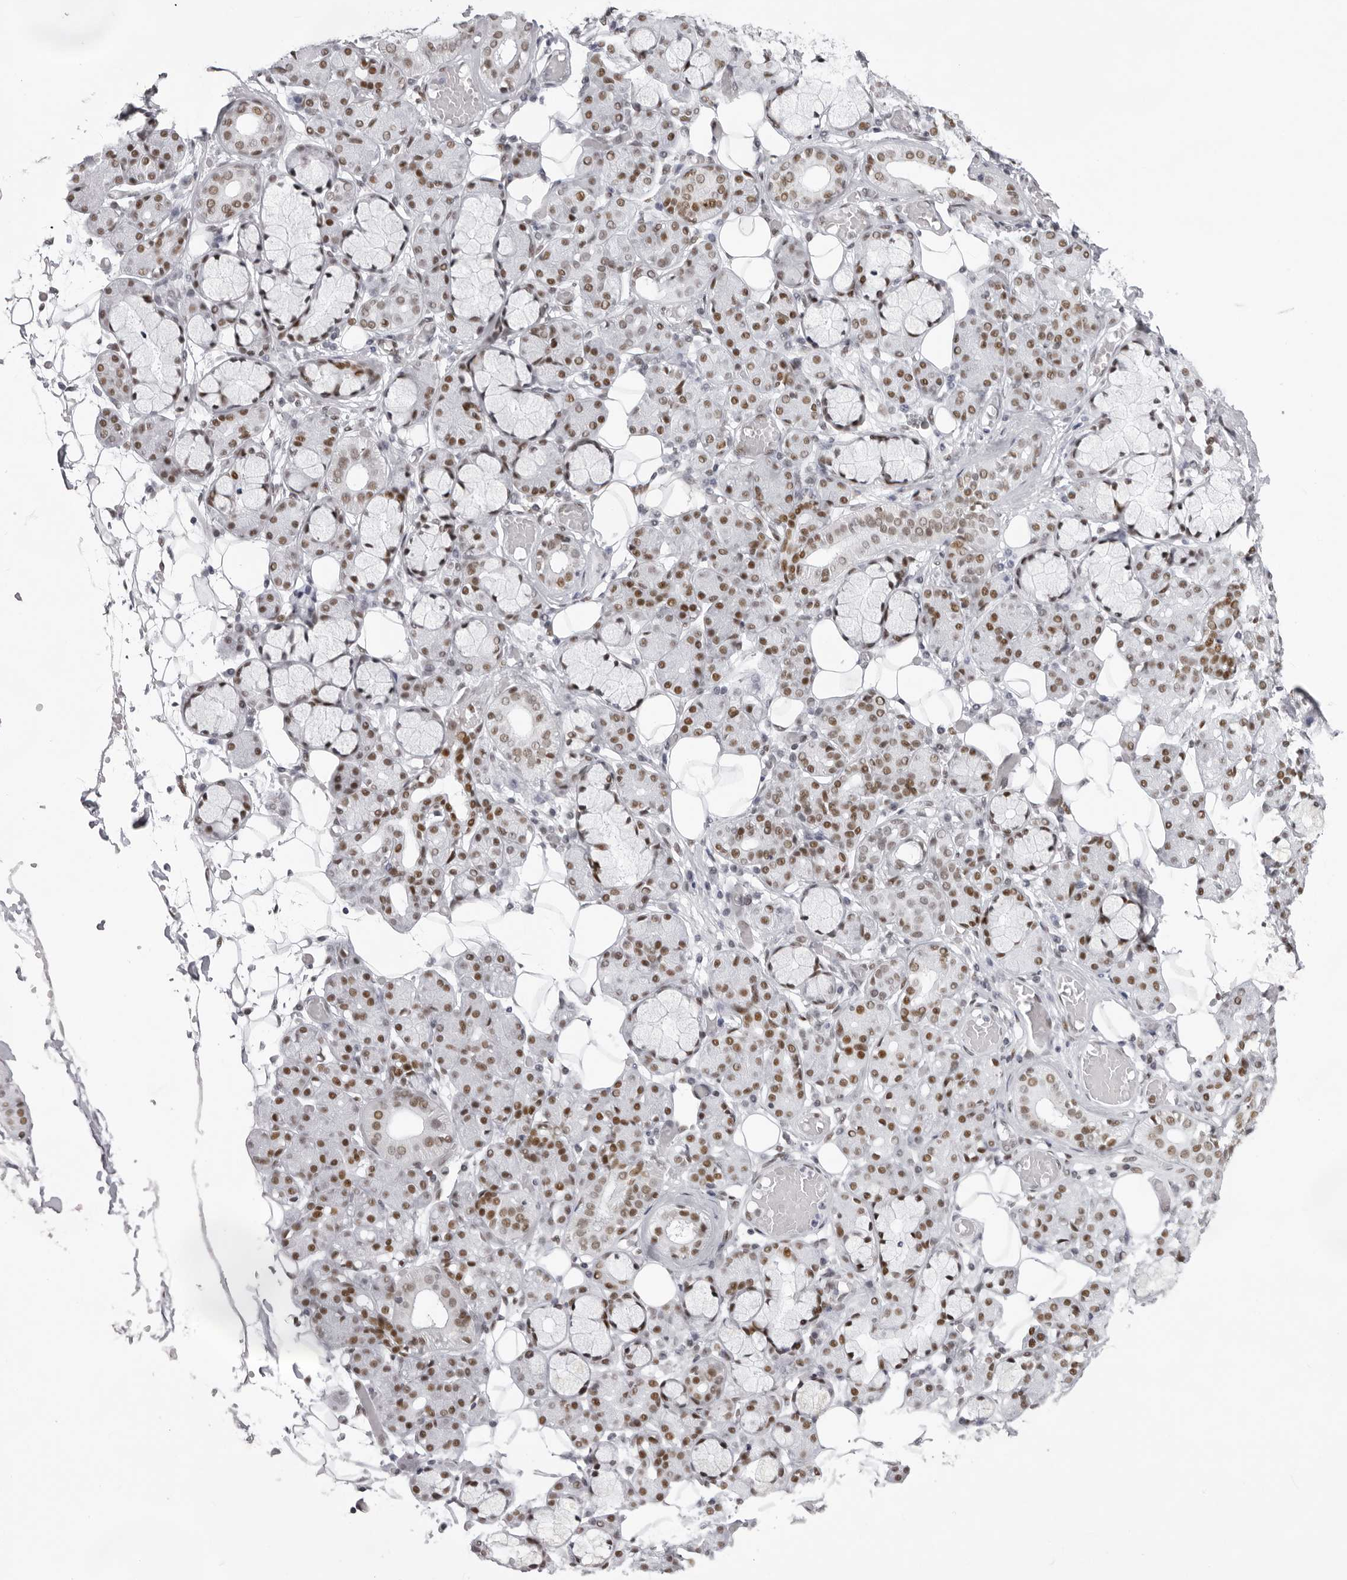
{"staining": {"intensity": "moderate", "quantity": "25%-75%", "location": "nuclear"}, "tissue": "salivary gland", "cell_type": "Glandular cells", "image_type": "normal", "snomed": [{"axis": "morphology", "description": "Normal tissue, NOS"}, {"axis": "topography", "description": "Salivary gland"}], "caption": "Immunohistochemical staining of unremarkable salivary gland displays 25%-75% levels of moderate nuclear protein staining in approximately 25%-75% of glandular cells.", "gene": "IRF2BP2", "patient": {"sex": "male", "age": 63}}